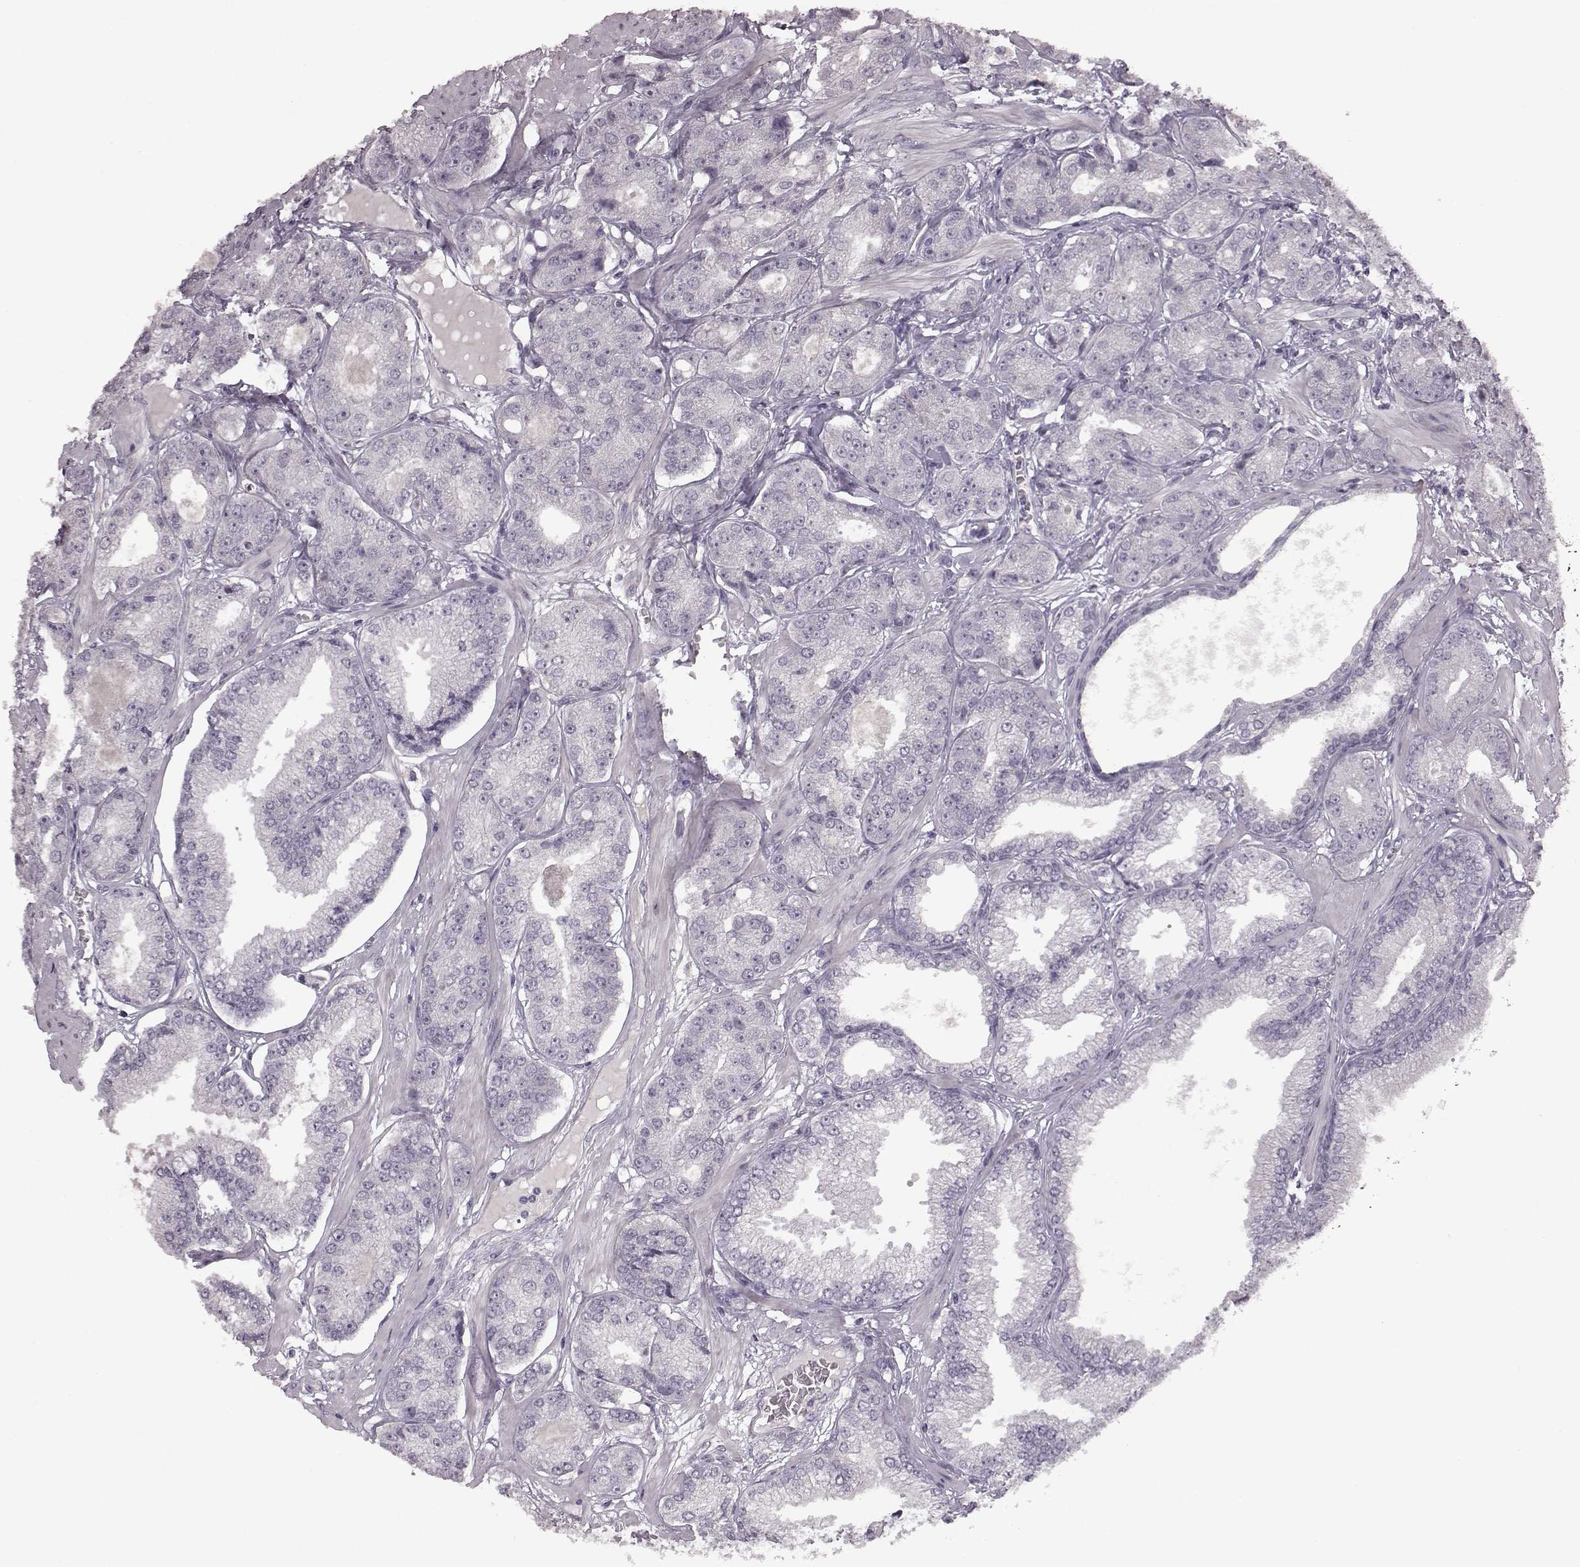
{"staining": {"intensity": "negative", "quantity": "none", "location": "none"}, "tissue": "prostate cancer", "cell_type": "Tumor cells", "image_type": "cancer", "snomed": [{"axis": "morphology", "description": "Adenocarcinoma, NOS"}, {"axis": "topography", "description": "Prostate"}], "caption": "IHC histopathology image of prostate adenocarcinoma stained for a protein (brown), which shows no positivity in tumor cells.", "gene": "LHB", "patient": {"sex": "male", "age": 64}}